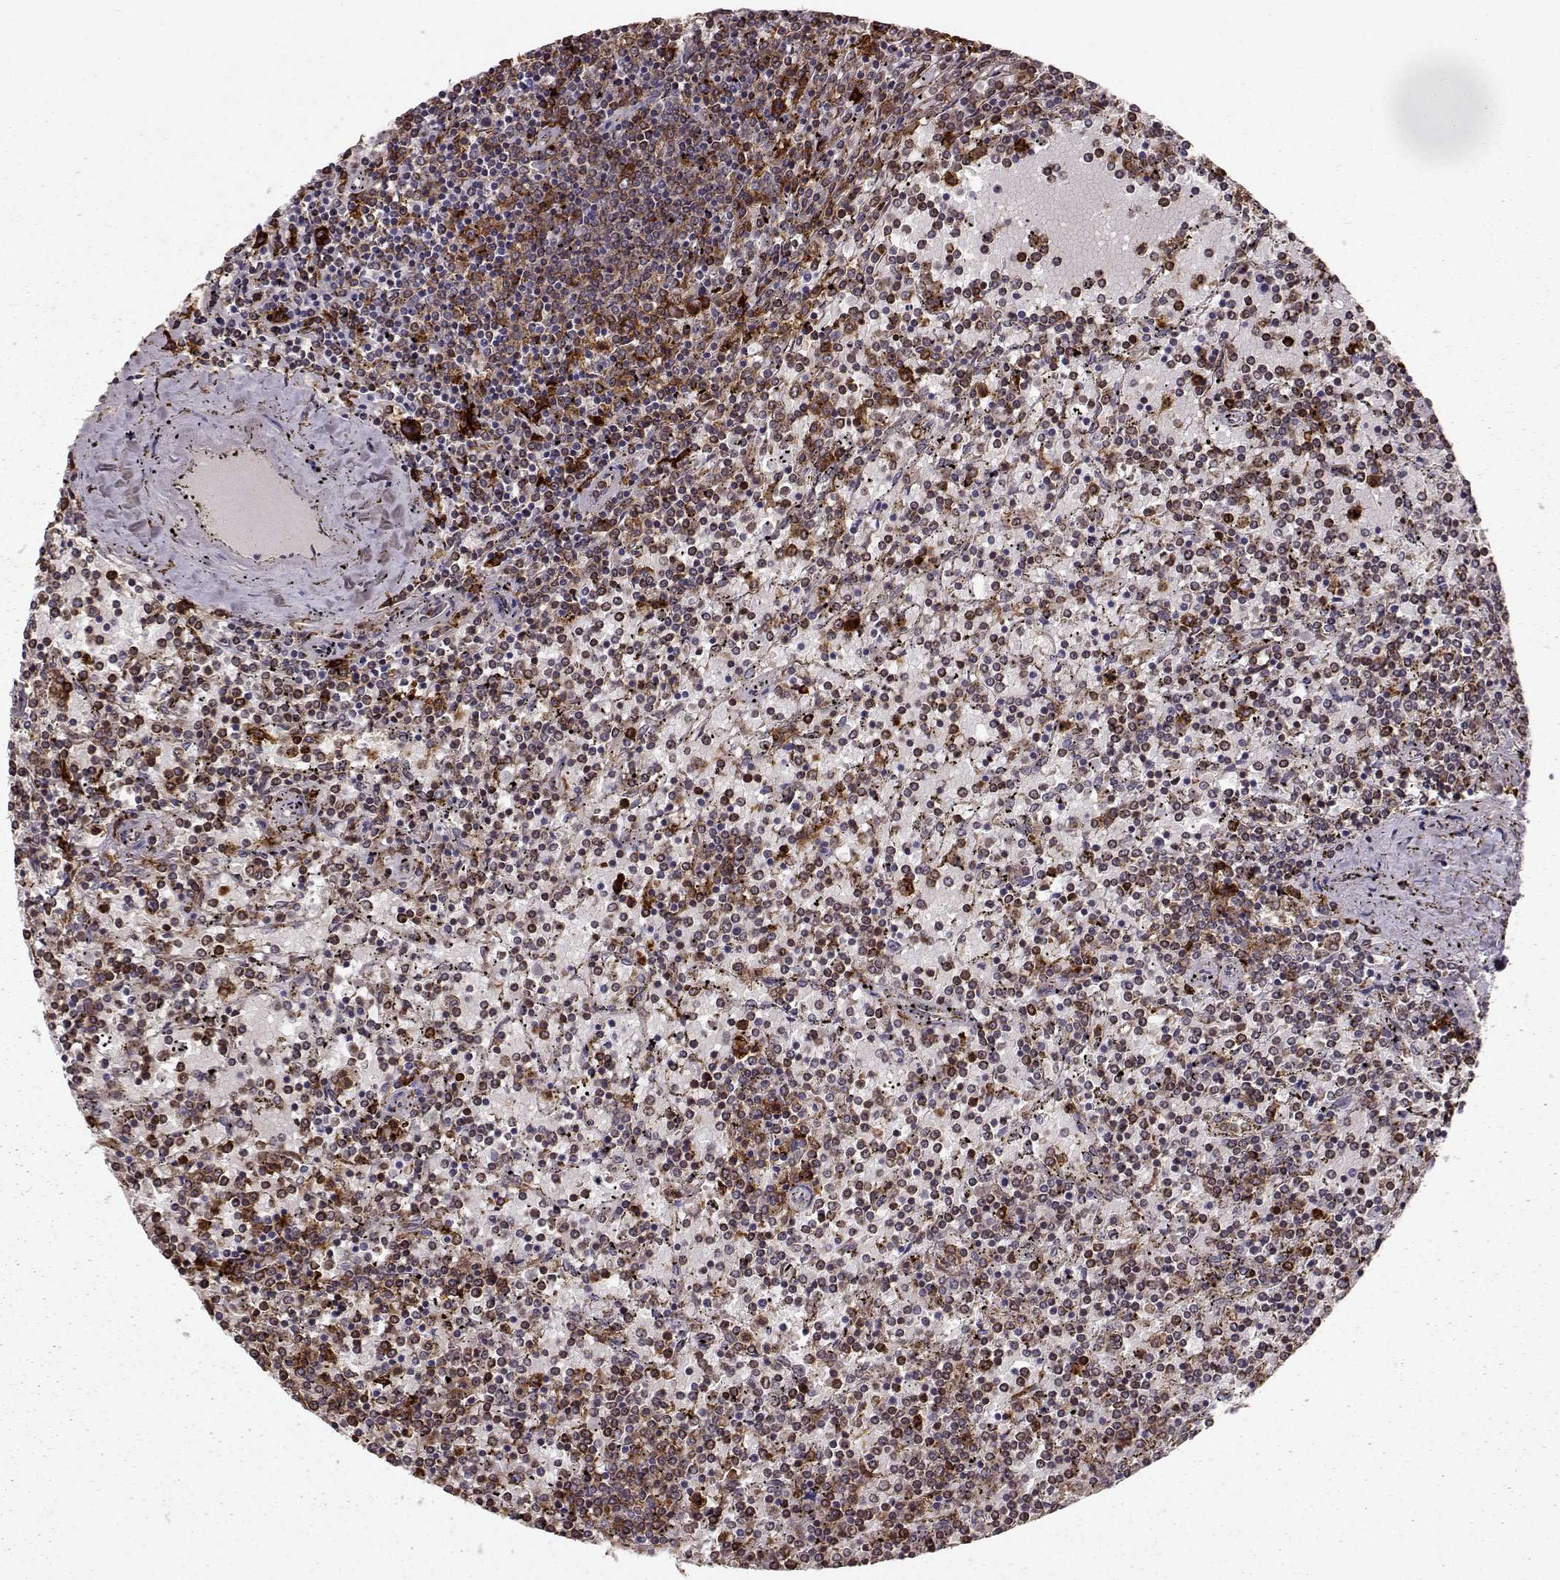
{"staining": {"intensity": "strong", "quantity": "25%-75%", "location": "cytoplasmic/membranous"}, "tissue": "lymphoma", "cell_type": "Tumor cells", "image_type": "cancer", "snomed": [{"axis": "morphology", "description": "Malignant lymphoma, non-Hodgkin's type, Low grade"}, {"axis": "topography", "description": "Spleen"}], "caption": "Lymphoma stained for a protein (brown) reveals strong cytoplasmic/membranous positive staining in about 25%-75% of tumor cells.", "gene": "CCNF", "patient": {"sex": "female", "age": 77}}